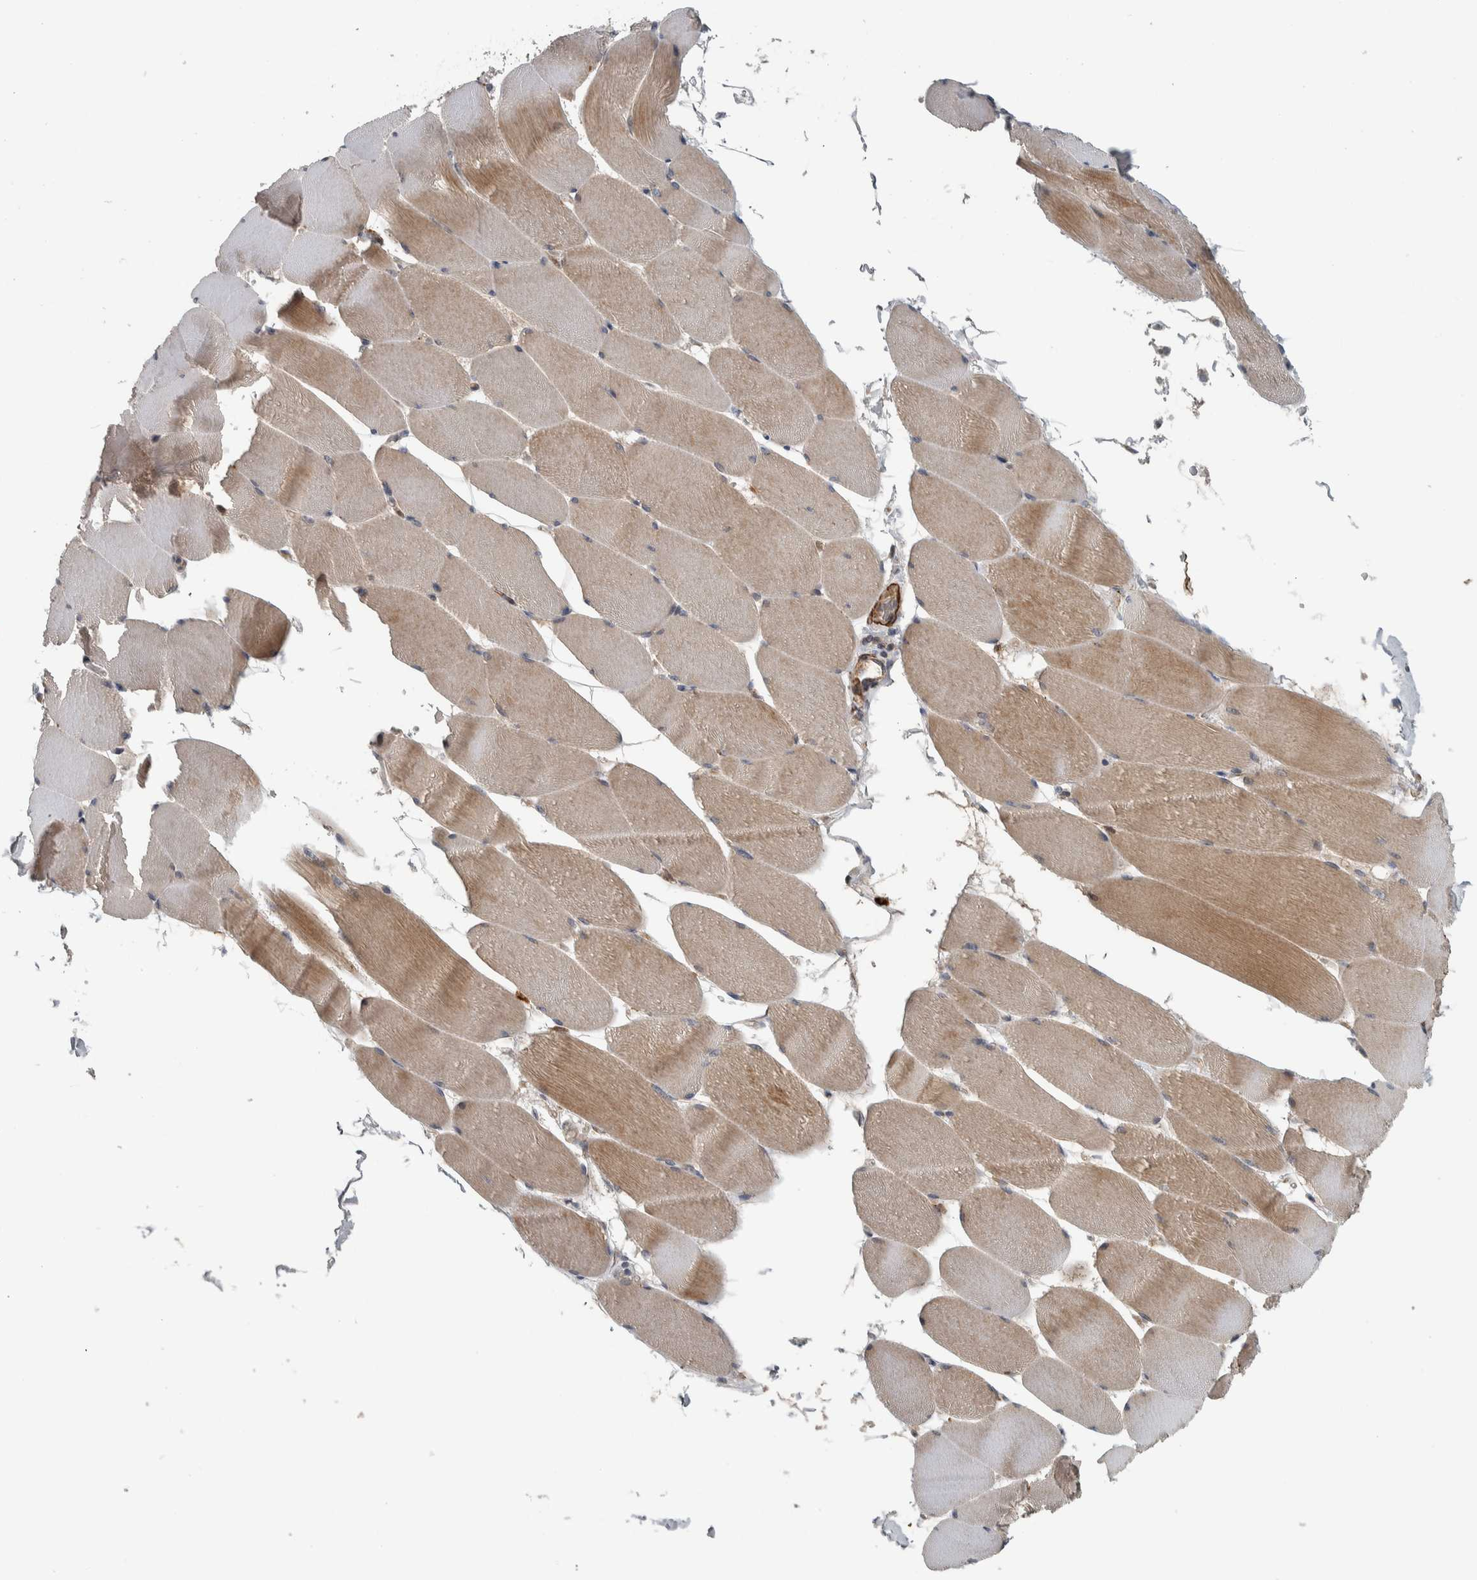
{"staining": {"intensity": "moderate", "quantity": ">75%", "location": "cytoplasmic/membranous"}, "tissue": "skeletal muscle", "cell_type": "Myocytes", "image_type": "normal", "snomed": [{"axis": "morphology", "description": "Normal tissue, NOS"}, {"axis": "topography", "description": "Skeletal muscle"}], "caption": "IHC (DAB) staining of benign skeletal muscle exhibits moderate cytoplasmic/membranous protein staining in approximately >75% of myocytes.", "gene": "LBHD1", "patient": {"sex": "male", "age": 62}}